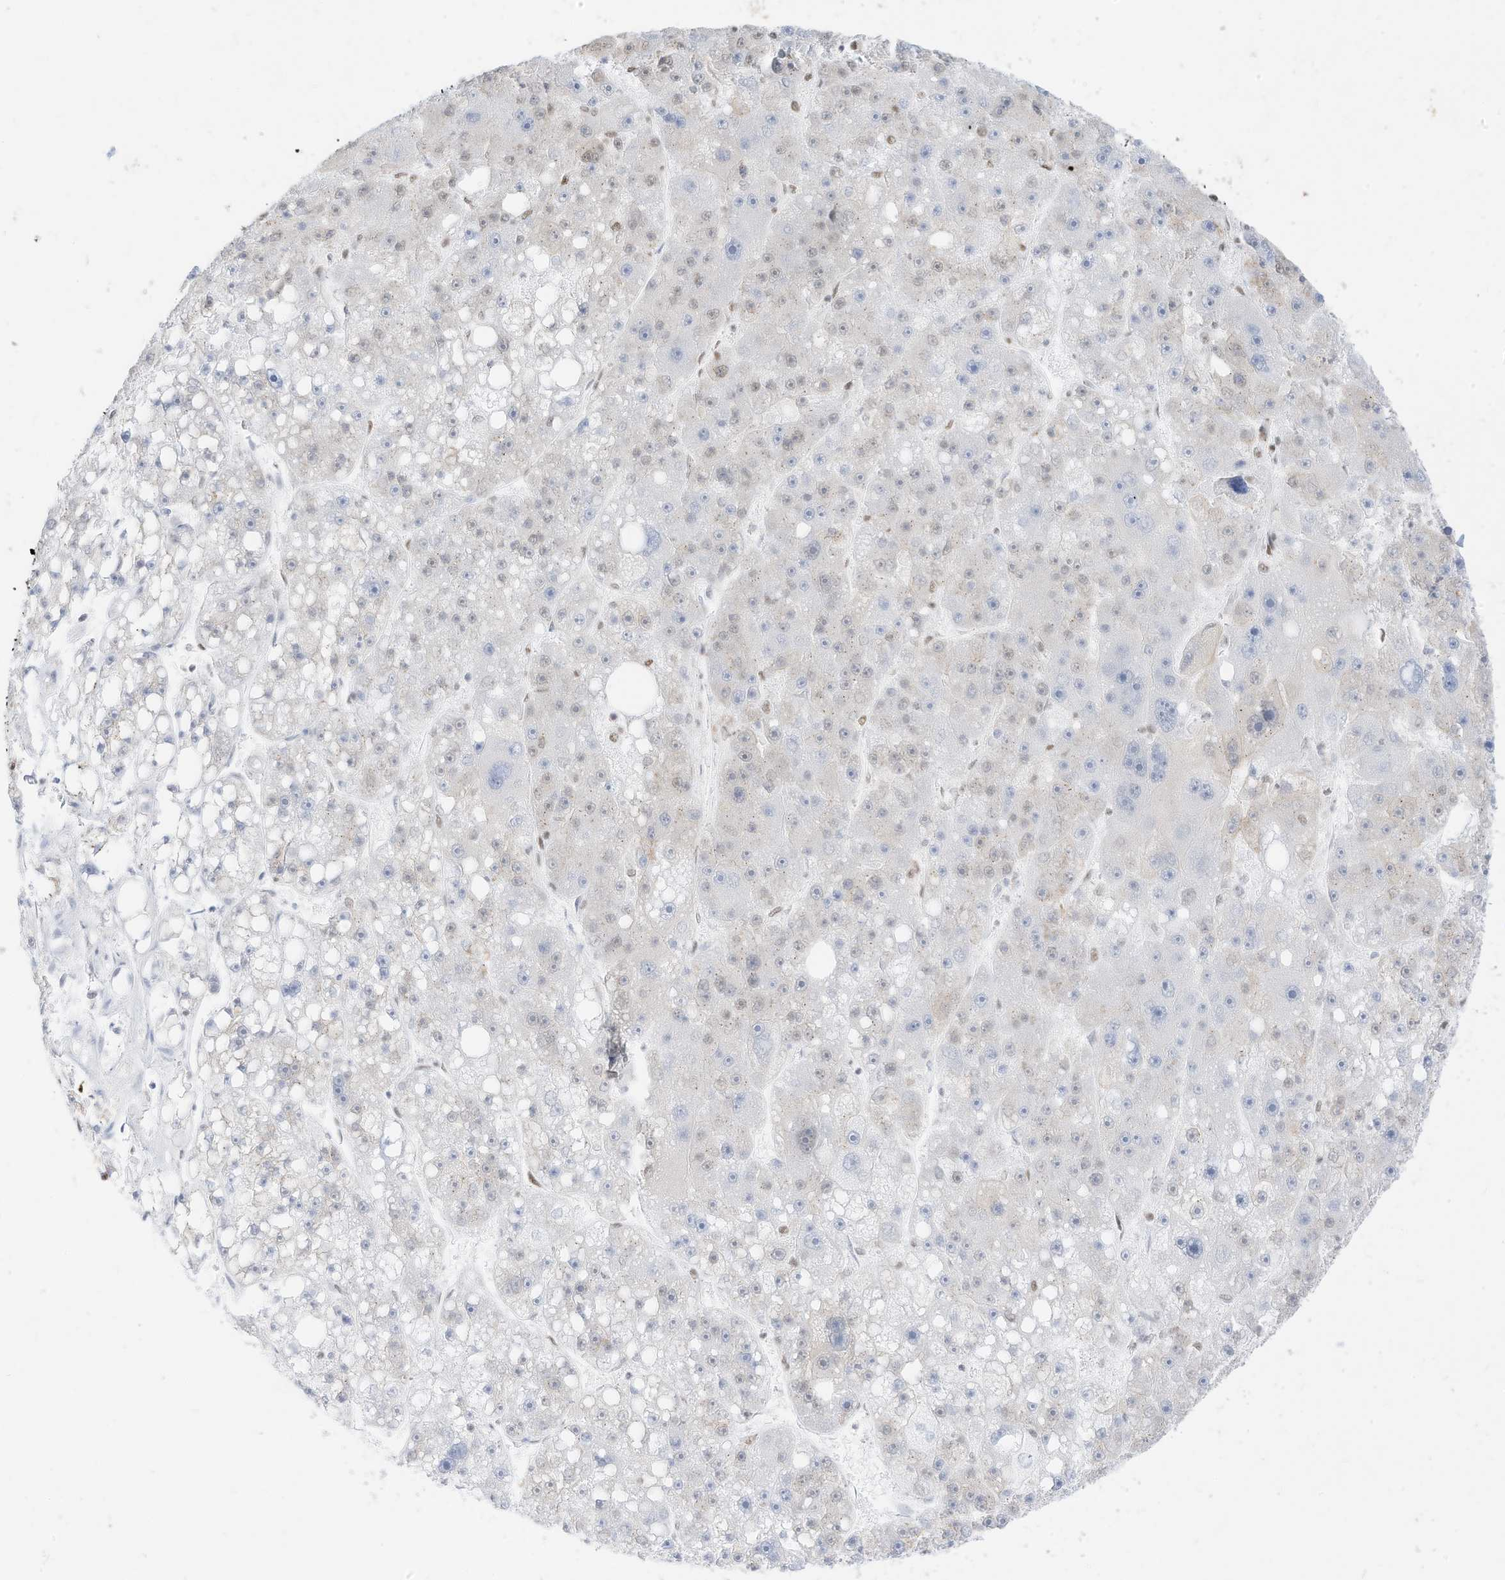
{"staining": {"intensity": "weak", "quantity": "<25%", "location": "nuclear"}, "tissue": "liver cancer", "cell_type": "Tumor cells", "image_type": "cancer", "snomed": [{"axis": "morphology", "description": "Carcinoma, Hepatocellular, NOS"}, {"axis": "topography", "description": "Liver"}], "caption": "Tumor cells are negative for protein expression in human liver cancer.", "gene": "SMARCA2", "patient": {"sex": "female", "age": 61}}